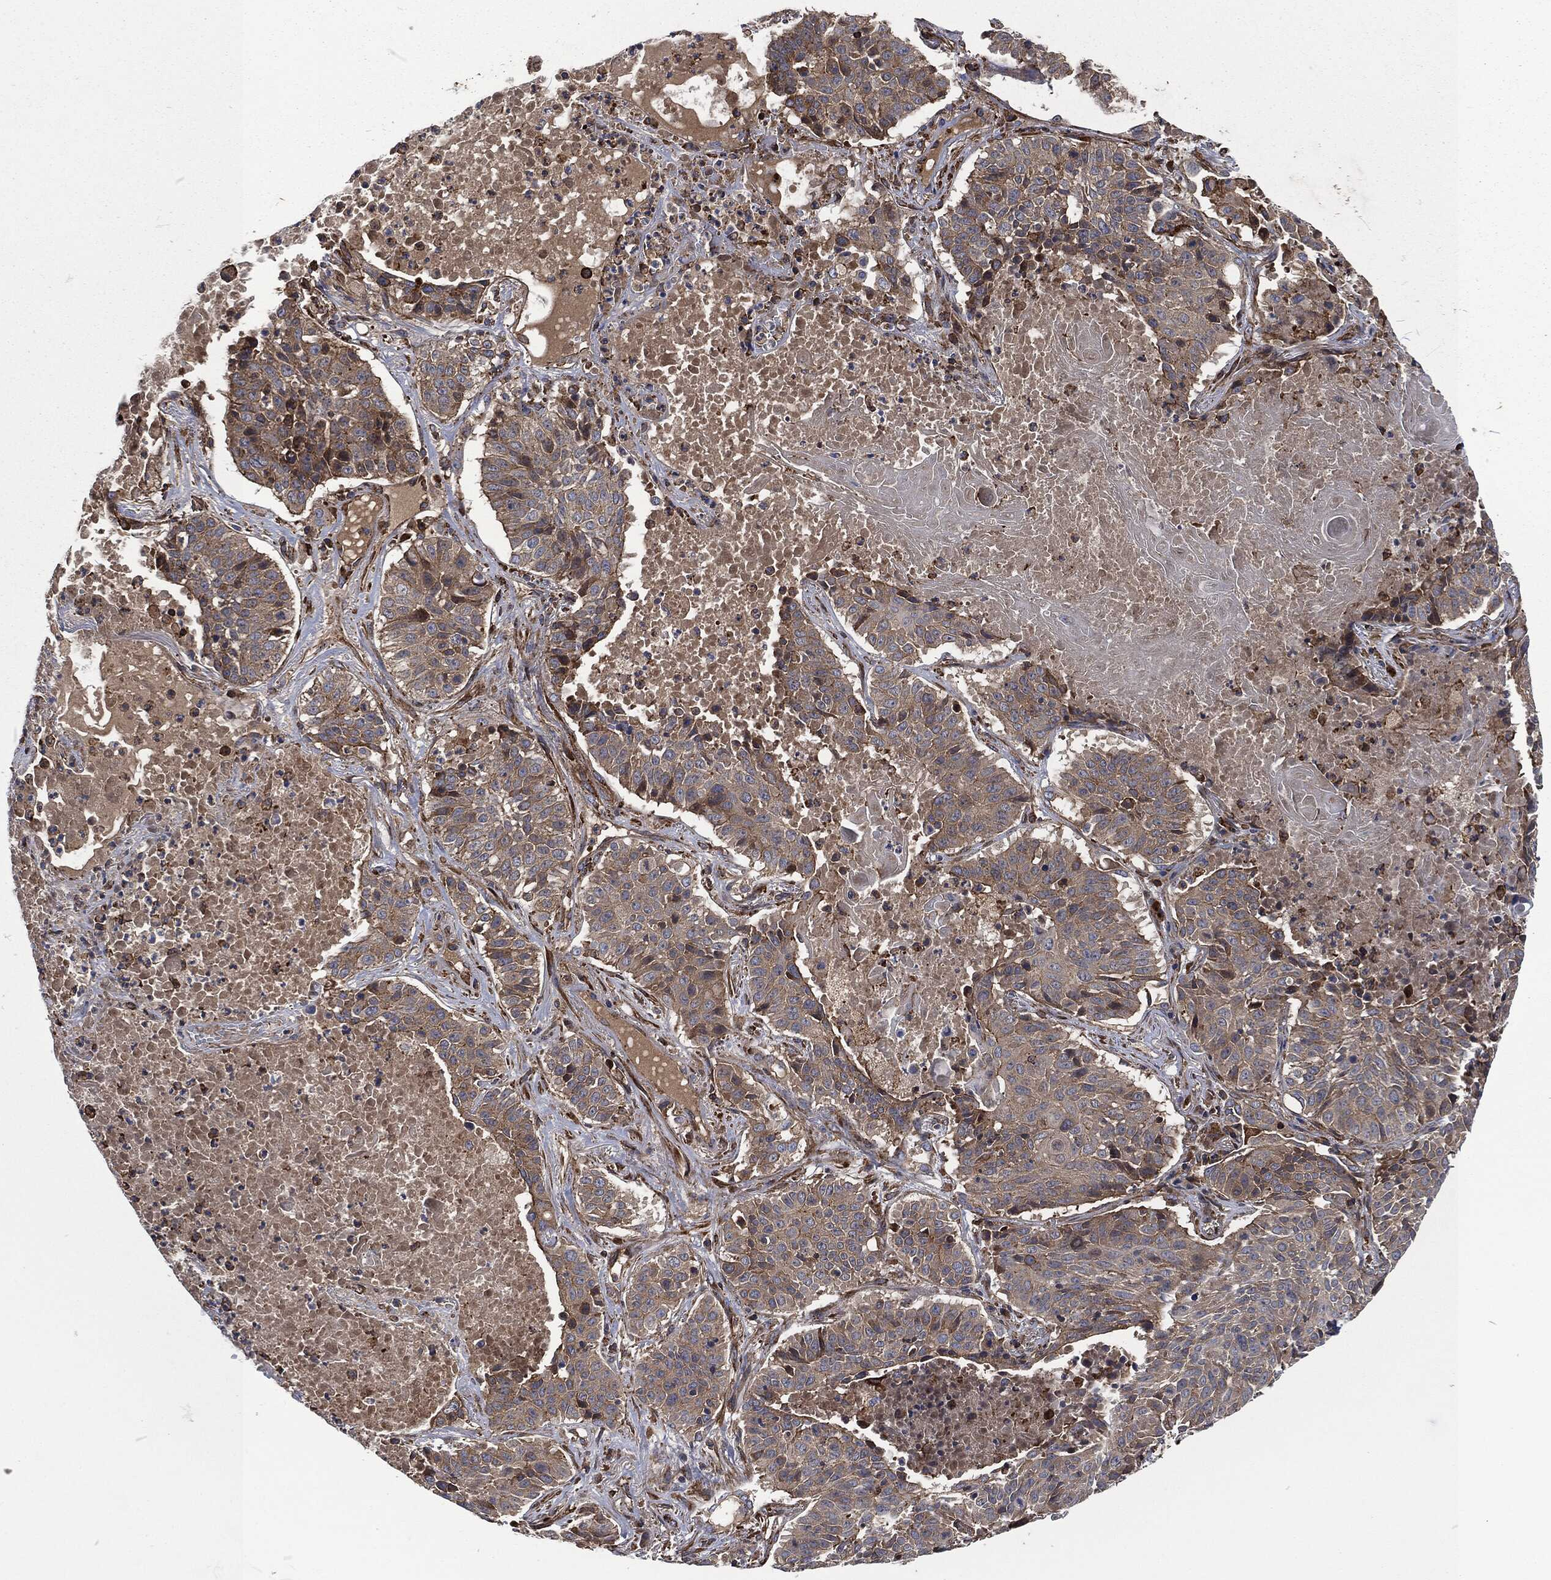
{"staining": {"intensity": "moderate", "quantity": "25%-75%", "location": "cytoplasmic/membranous"}, "tissue": "lung cancer", "cell_type": "Tumor cells", "image_type": "cancer", "snomed": [{"axis": "morphology", "description": "Squamous cell carcinoma, NOS"}, {"axis": "topography", "description": "Lung"}], "caption": "An IHC image of tumor tissue is shown. Protein staining in brown labels moderate cytoplasmic/membranous positivity in lung squamous cell carcinoma within tumor cells. The protein is shown in brown color, while the nuclei are stained blue.", "gene": "LGALS9", "patient": {"sex": "male", "age": 64}}